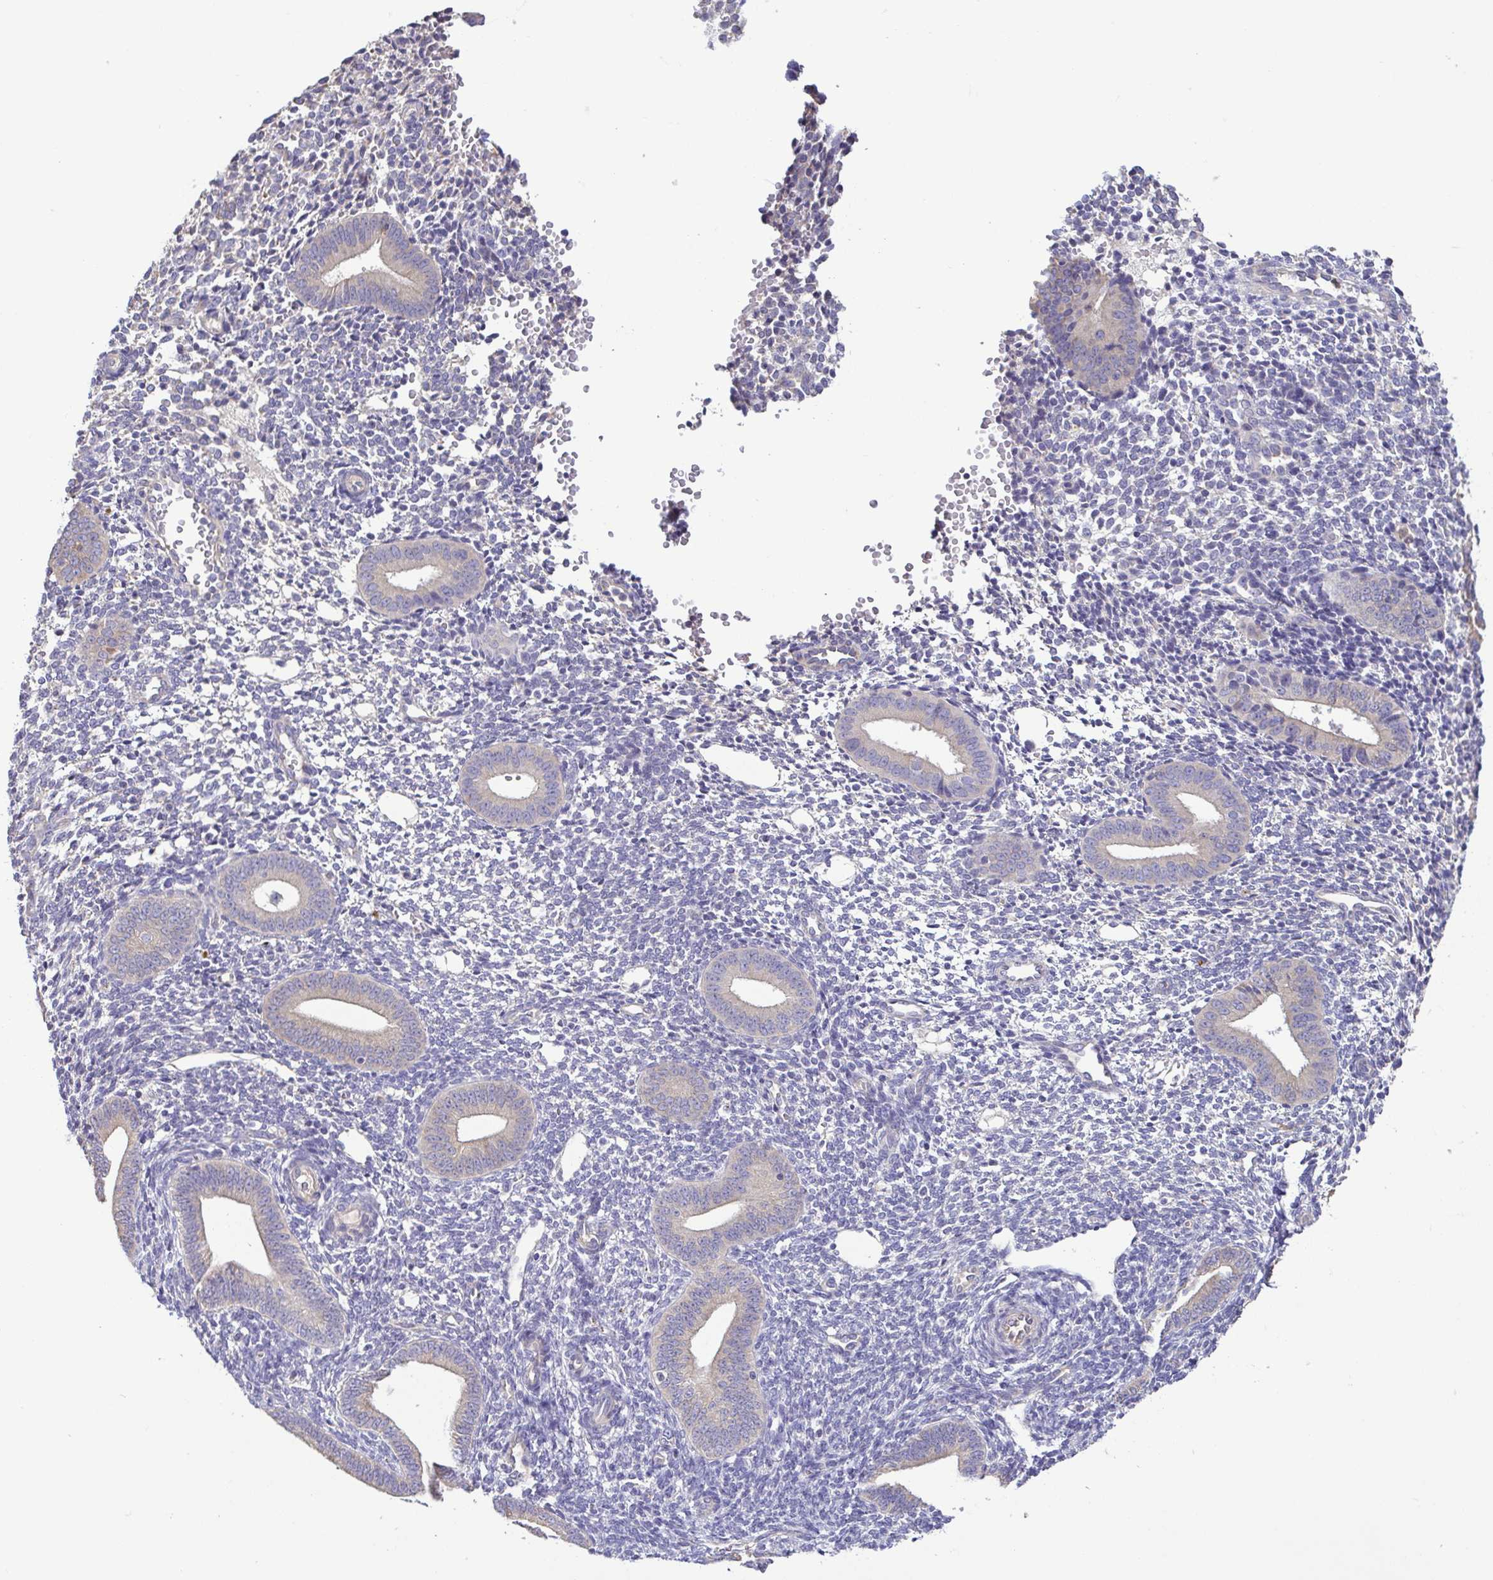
{"staining": {"intensity": "negative", "quantity": "none", "location": "none"}, "tissue": "endometrium", "cell_type": "Cells in endometrial stroma", "image_type": "normal", "snomed": [{"axis": "morphology", "description": "Normal tissue, NOS"}, {"axis": "topography", "description": "Endometrium"}], "caption": "There is no significant positivity in cells in endometrial stroma of endometrium. Nuclei are stained in blue.", "gene": "MYL10", "patient": {"sex": "female", "age": 40}}